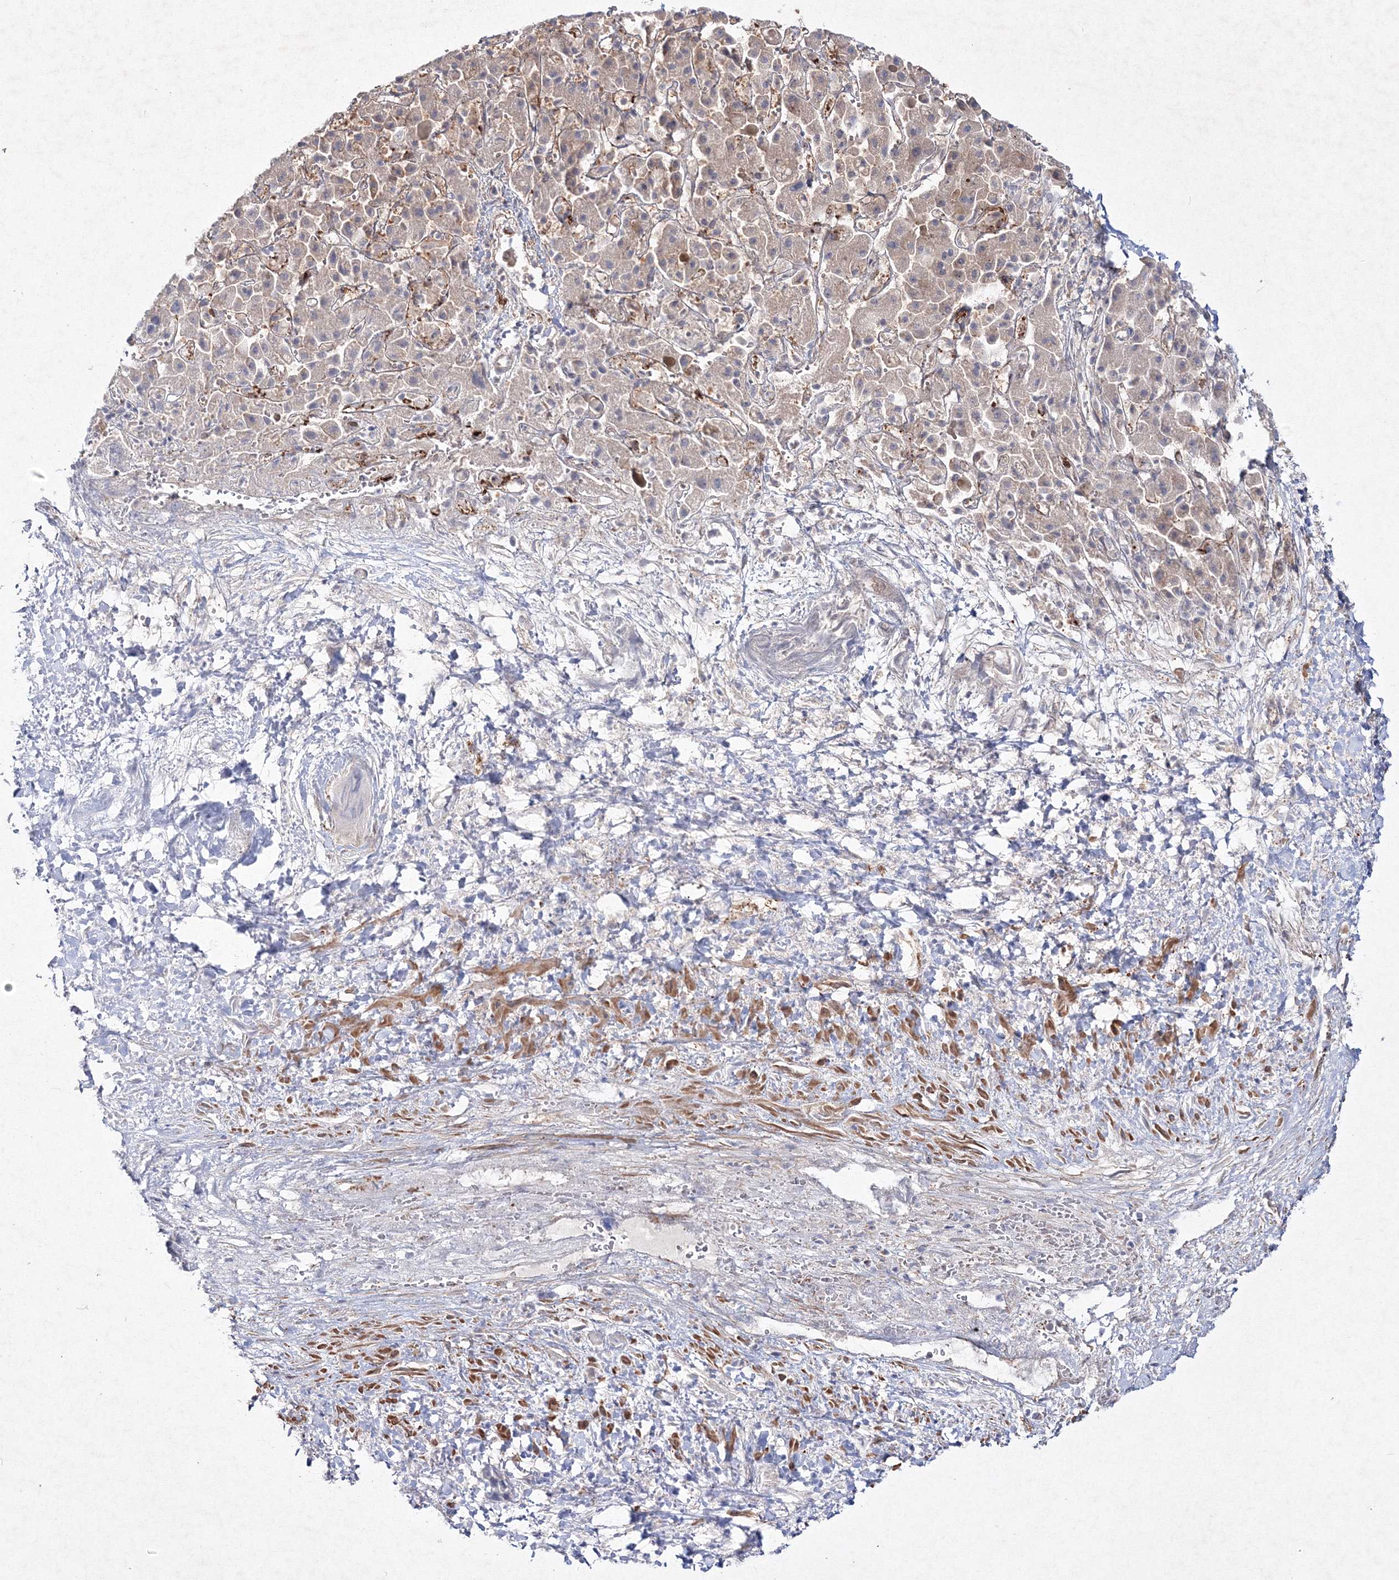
{"staining": {"intensity": "weak", "quantity": "<25%", "location": "cytoplasmic/membranous"}, "tissue": "liver cancer", "cell_type": "Tumor cells", "image_type": "cancer", "snomed": [{"axis": "morphology", "description": "Cholangiocarcinoma"}, {"axis": "topography", "description": "Liver"}], "caption": "Liver cholangiocarcinoma was stained to show a protein in brown. There is no significant positivity in tumor cells. (DAB (3,3'-diaminobenzidine) immunohistochemistry, high magnification).", "gene": "IPMK", "patient": {"sex": "female", "age": 52}}